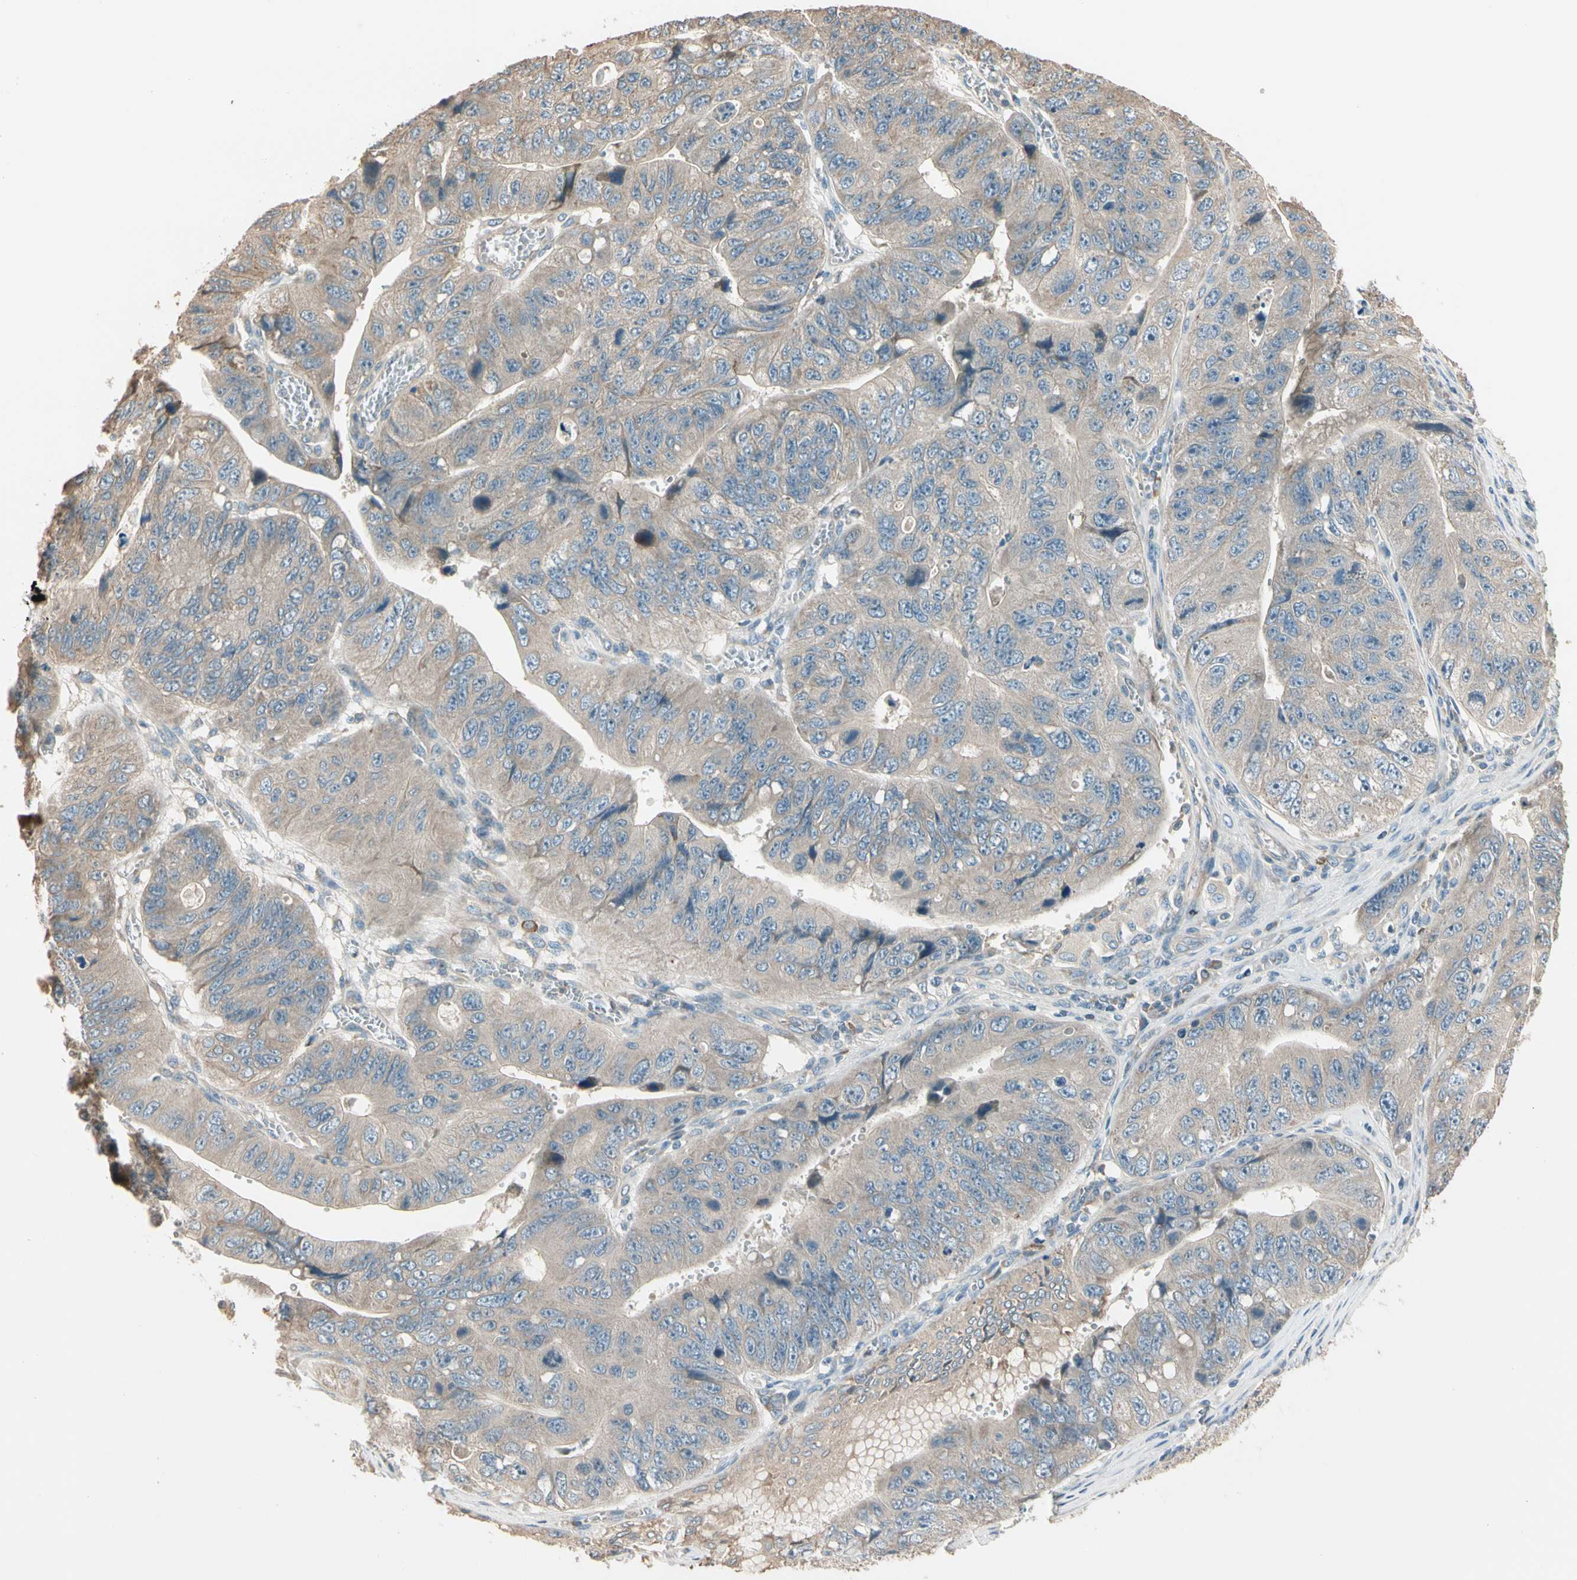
{"staining": {"intensity": "weak", "quantity": ">75%", "location": "cytoplasmic/membranous"}, "tissue": "stomach cancer", "cell_type": "Tumor cells", "image_type": "cancer", "snomed": [{"axis": "morphology", "description": "Adenocarcinoma, NOS"}, {"axis": "topography", "description": "Stomach"}], "caption": "Human stomach cancer stained with a protein marker reveals weak staining in tumor cells.", "gene": "TNFRSF21", "patient": {"sex": "male", "age": 59}}